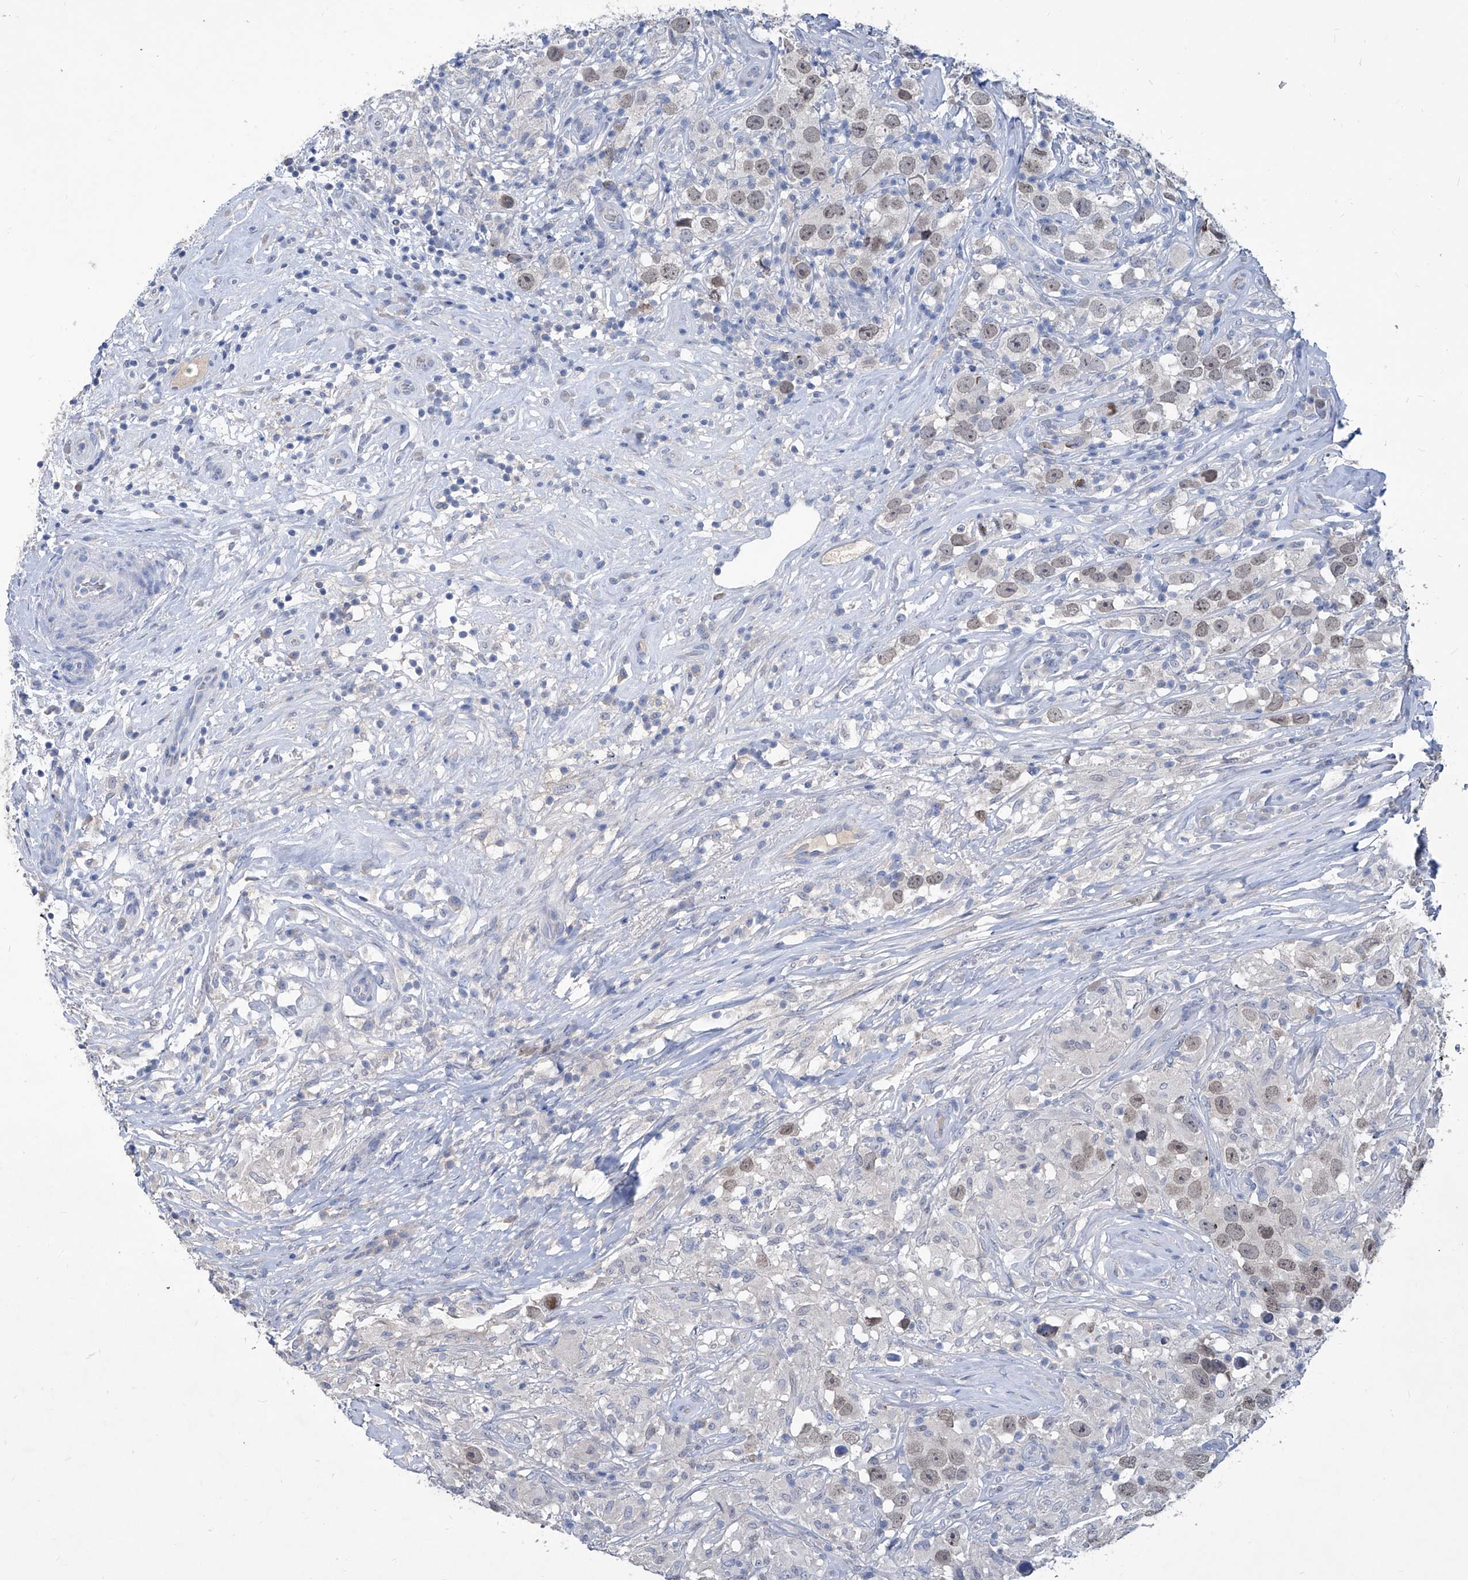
{"staining": {"intensity": "weak", "quantity": ">75%", "location": "nuclear"}, "tissue": "testis cancer", "cell_type": "Tumor cells", "image_type": "cancer", "snomed": [{"axis": "morphology", "description": "Seminoma, NOS"}, {"axis": "topography", "description": "Testis"}], "caption": "Immunohistochemistry (IHC) (DAB (3,3'-diaminobenzidine)) staining of human seminoma (testis) reveals weak nuclear protein staining in approximately >75% of tumor cells. The protein is stained brown, and the nuclei are stained in blue (DAB IHC with brightfield microscopy, high magnification).", "gene": "KLHL17", "patient": {"sex": "male", "age": 49}}